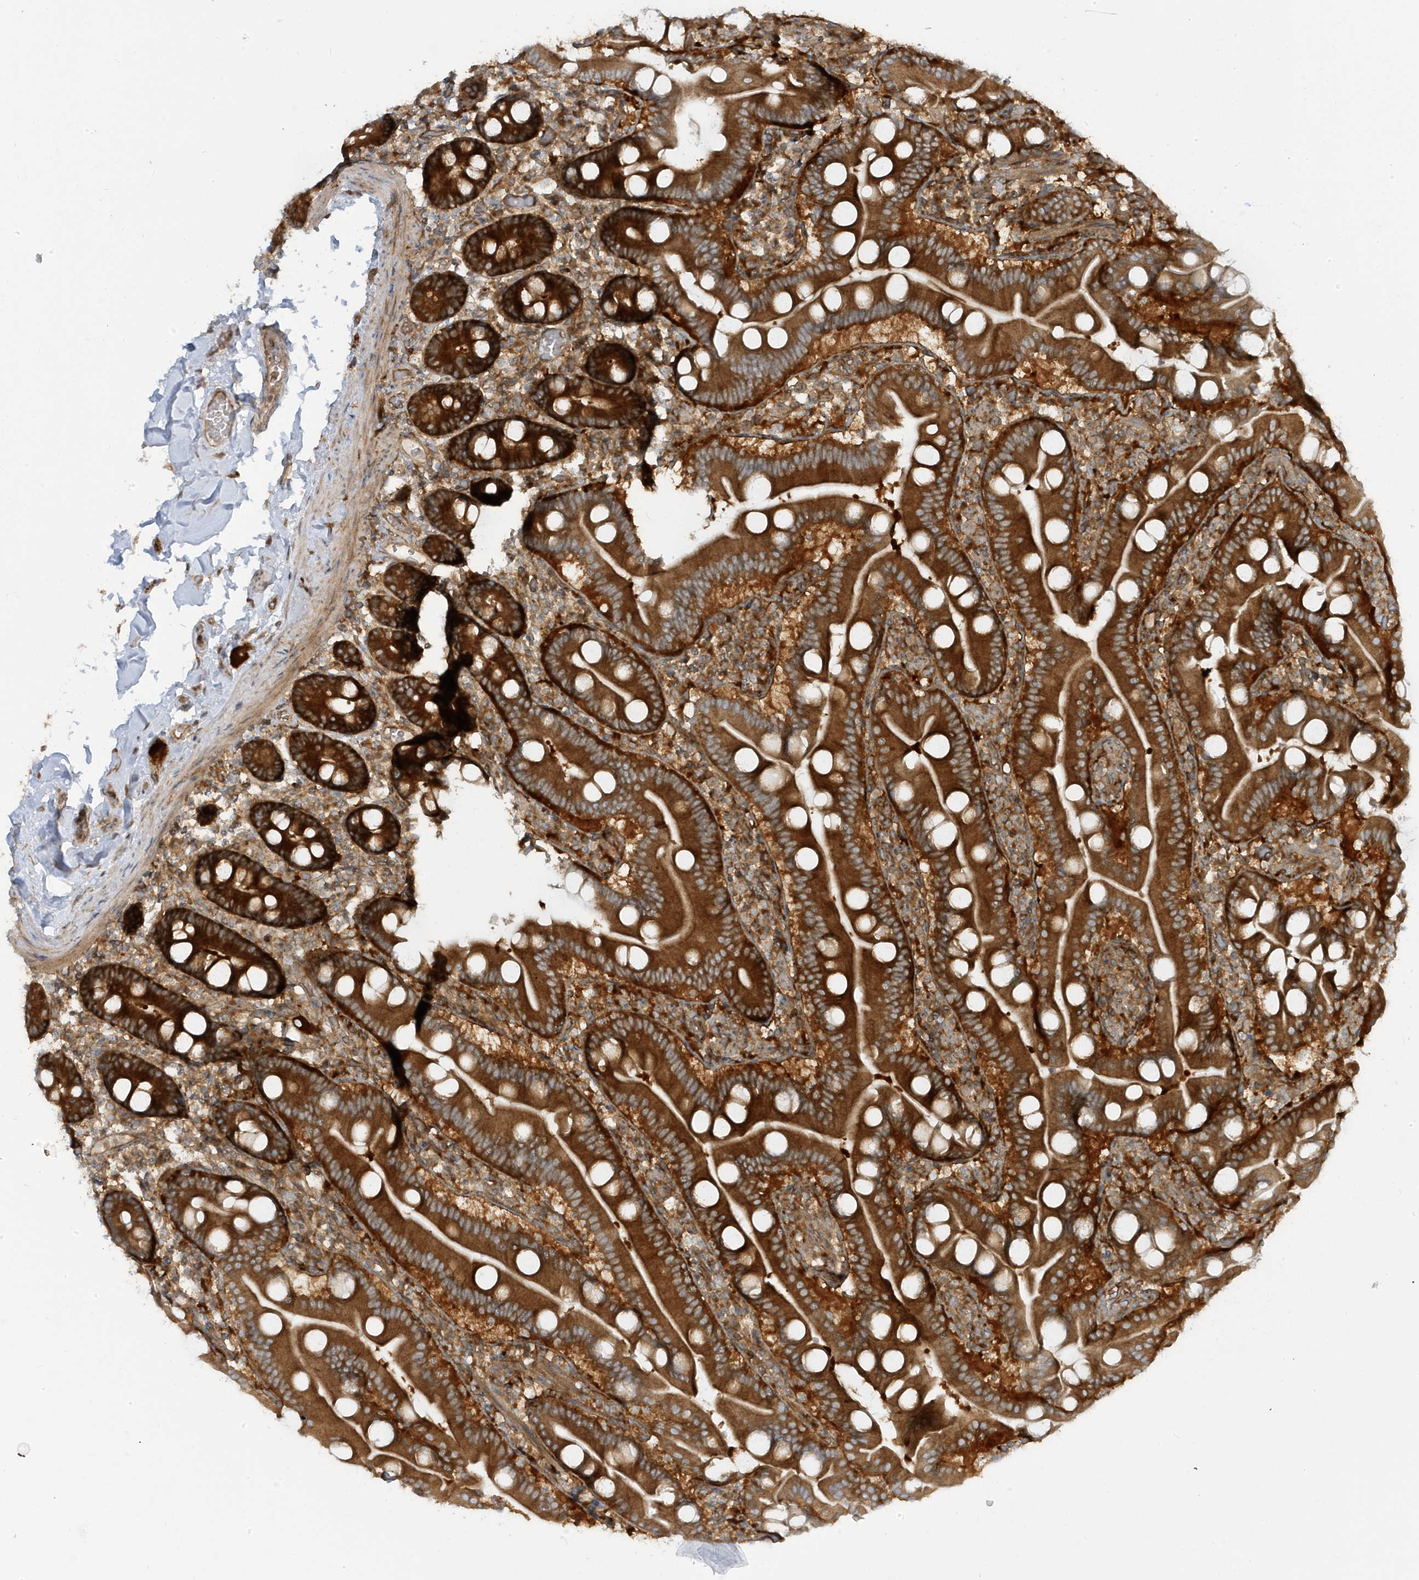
{"staining": {"intensity": "strong", "quantity": ">75%", "location": "cytoplasmic/membranous"}, "tissue": "duodenum", "cell_type": "Glandular cells", "image_type": "normal", "snomed": [{"axis": "morphology", "description": "Normal tissue, NOS"}, {"axis": "topography", "description": "Duodenum"}], "caption": "A brown stain shows strong cytoplasmic/membranous positivity of a protein in glandular cells of normal duodenum.", "gene": "STAM", "patient": {"sex": "male", "age": 55}}